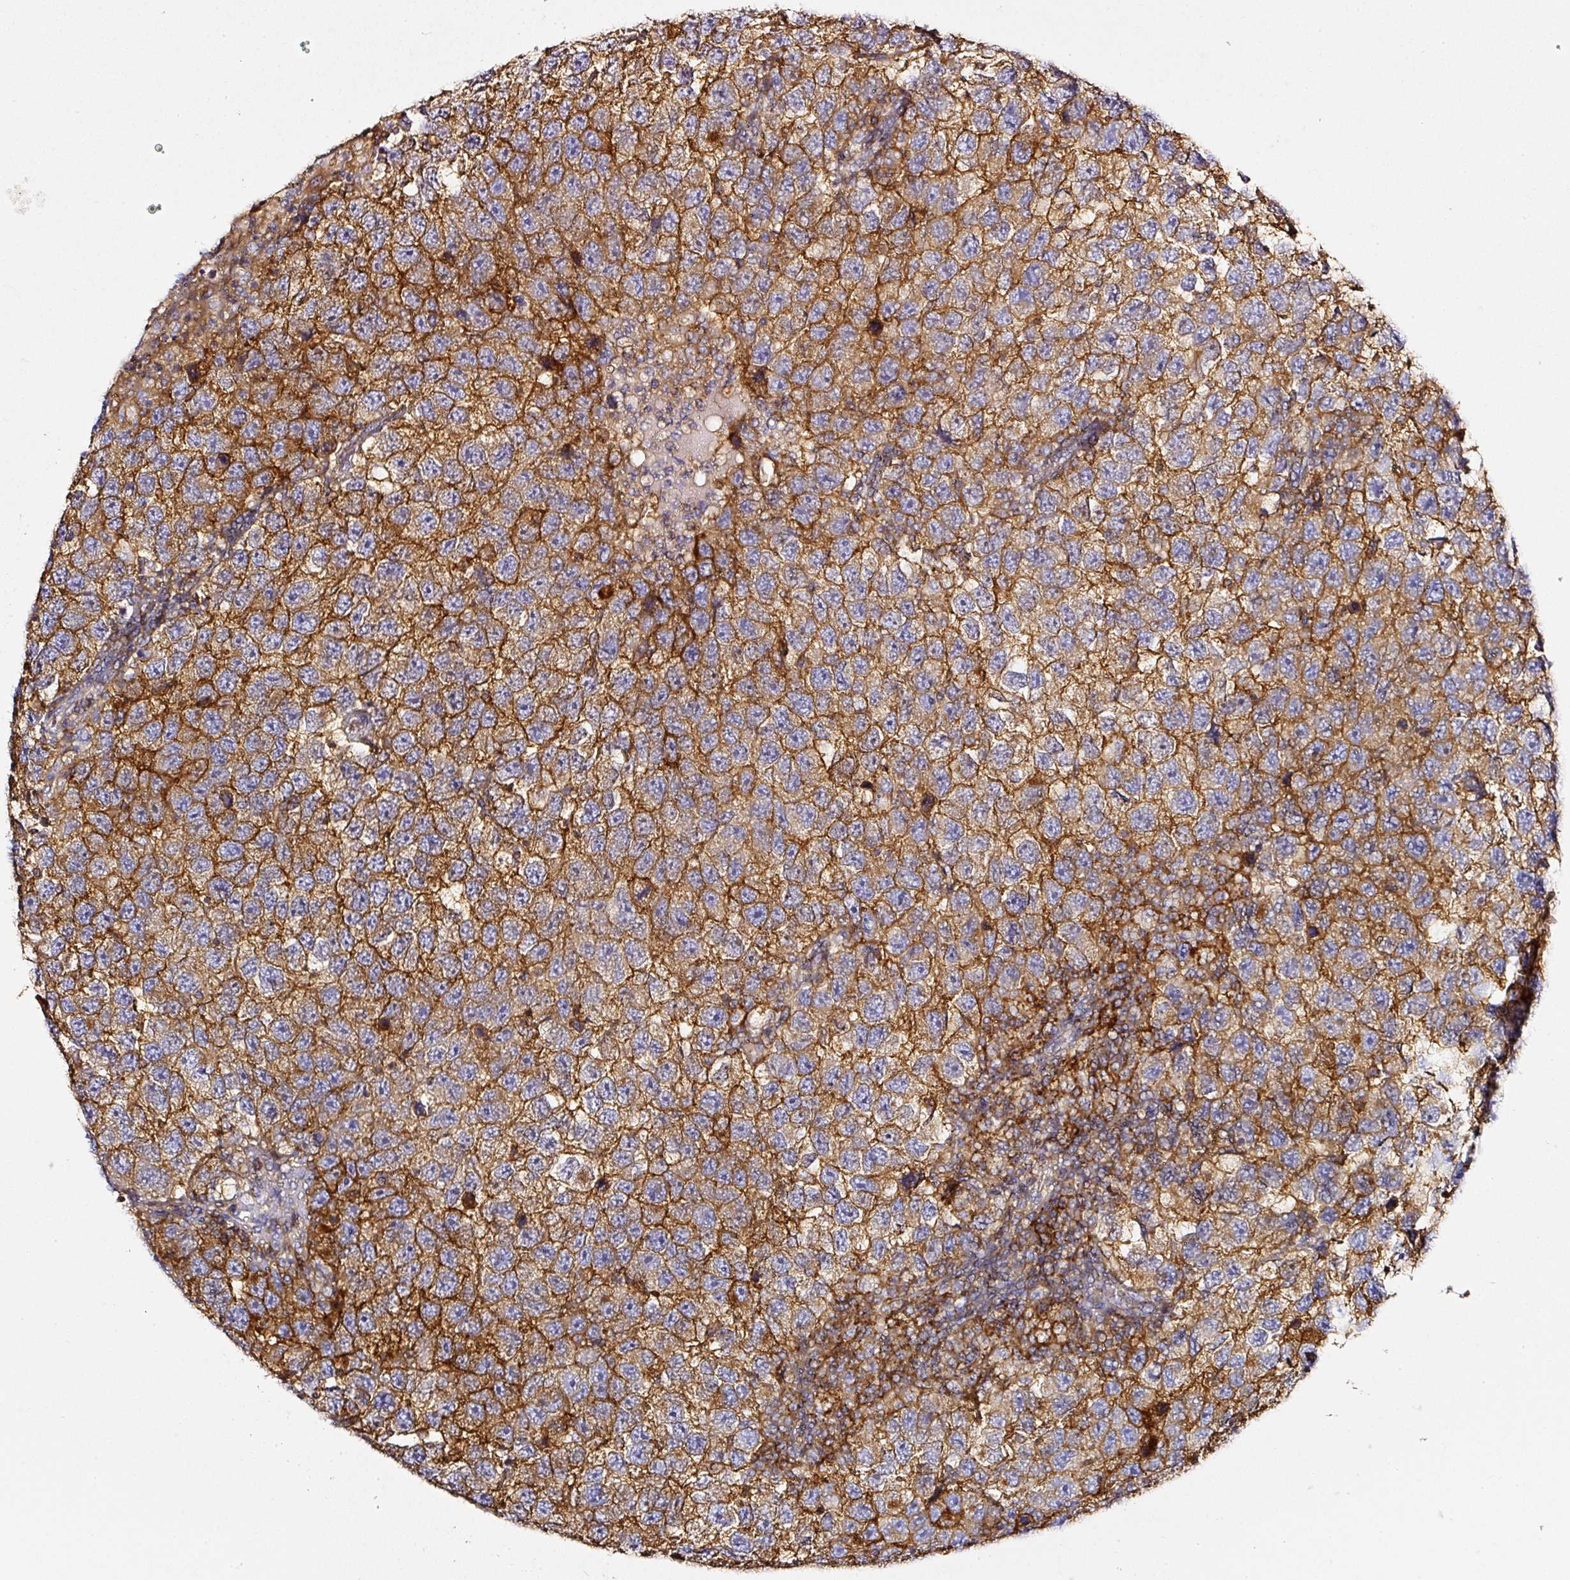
{"staining": {"intensity": "strong", "quantity": "25%-75%", "location": "cytoplasmic/membranous"}, "tissue": "testis cancer", "cell_type": "Tumor cells", "image_type": "cancer", "snomed": [{"axis": "morphology", "description": "Seminoma, NOS"}, {"axis": "topography", "description": "Testis"}], "caption": "Testis cancer tissue displays strong cytoplasmic/membranous staining in about 25%-75% of tumor cells", "gene": "CD47", "patient": {"sex": "male", "age": 26}}